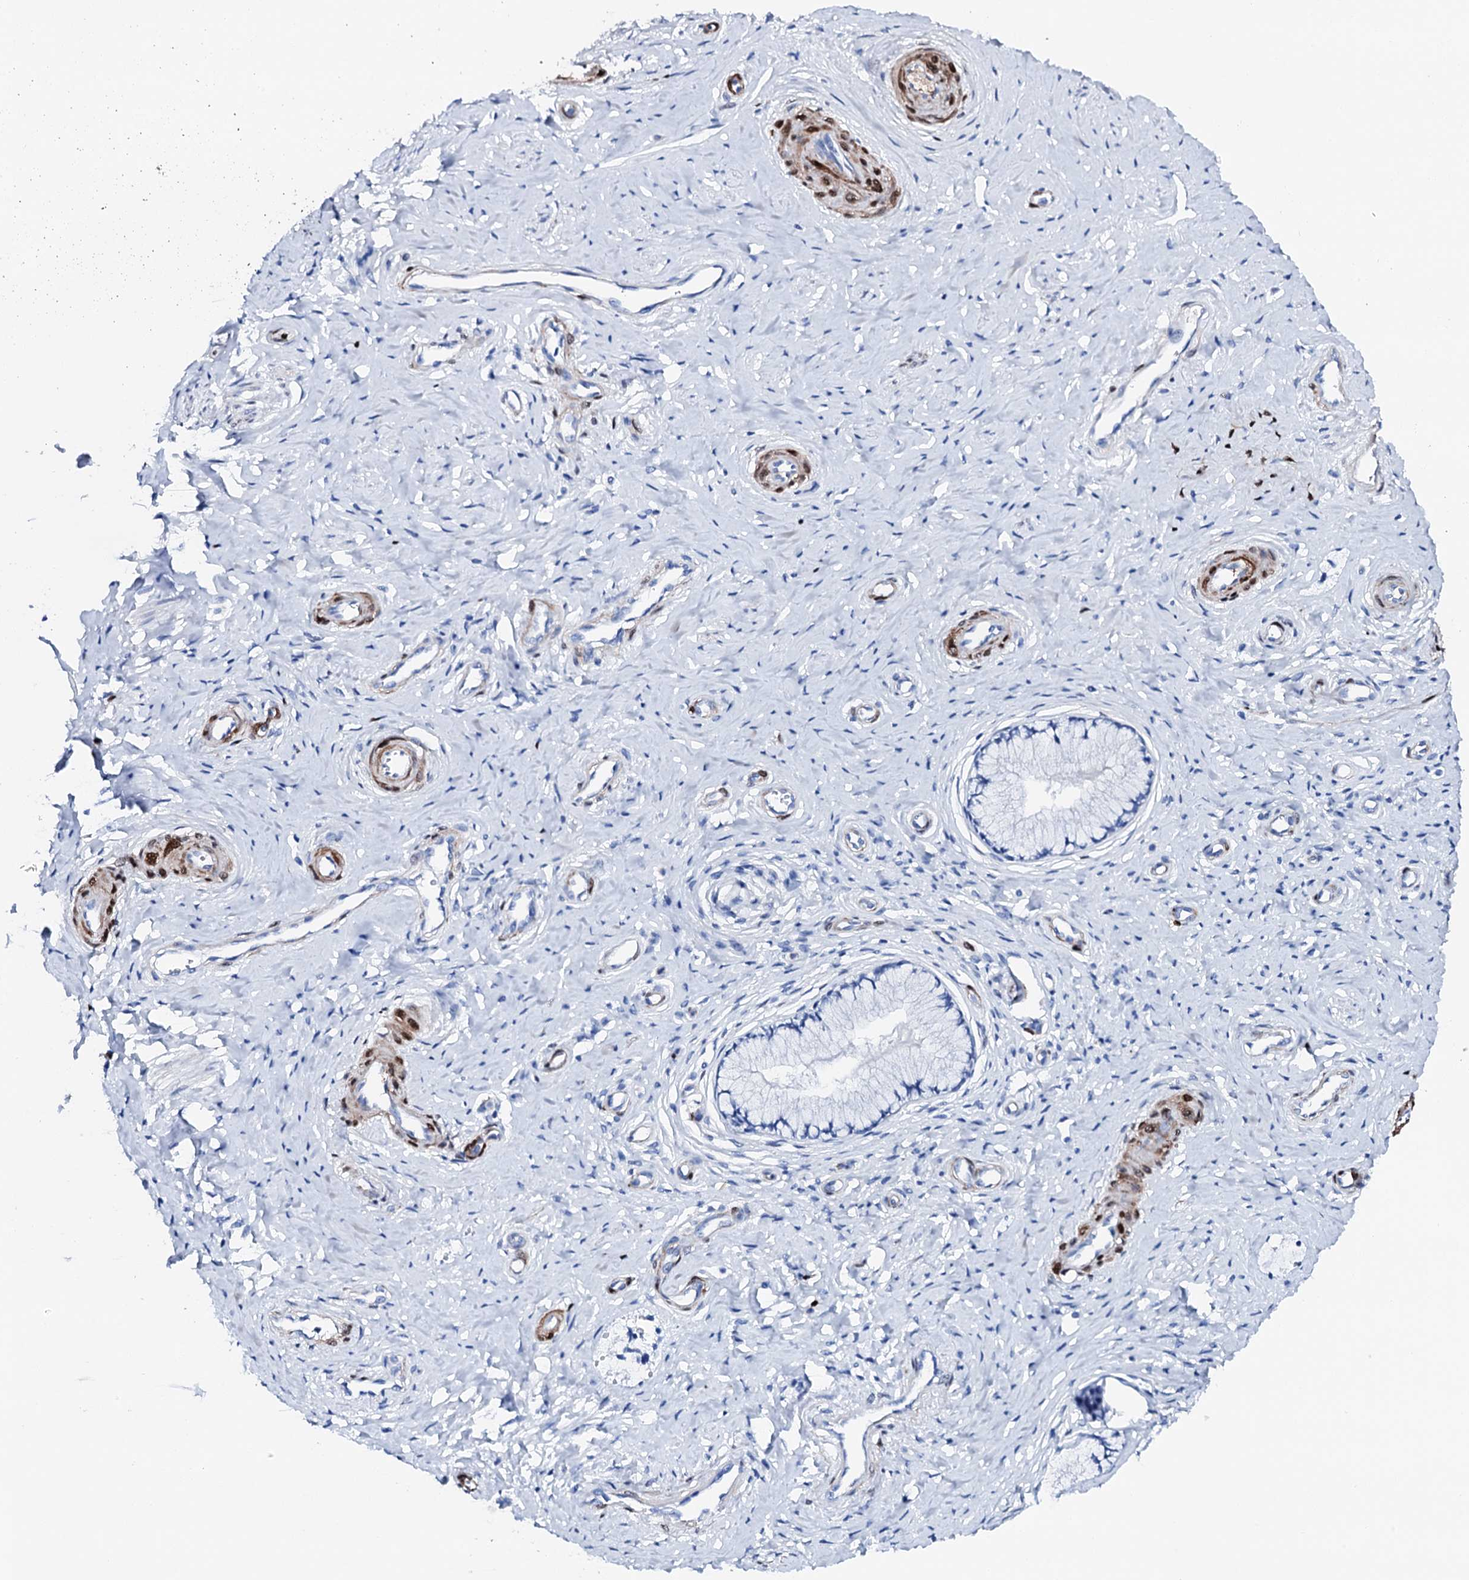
{"staining": {"intensity": "negative", "quantity": "none", "location": "none"}, "tissue": "cervix", "cell_type": "Glandular cells", "image_type": "normal", "snomed": [{"axis": "morphology", "description": "Normal tissue, NOS"}, {"axis": "topography", "description": "Cervix"}], "caption": "This is an IHC micrograph of unremarkable human cervix. There is no positivity in glandular cells.", "gene": "NRIP2", "patient": {"sex": "female", "age": 36}}